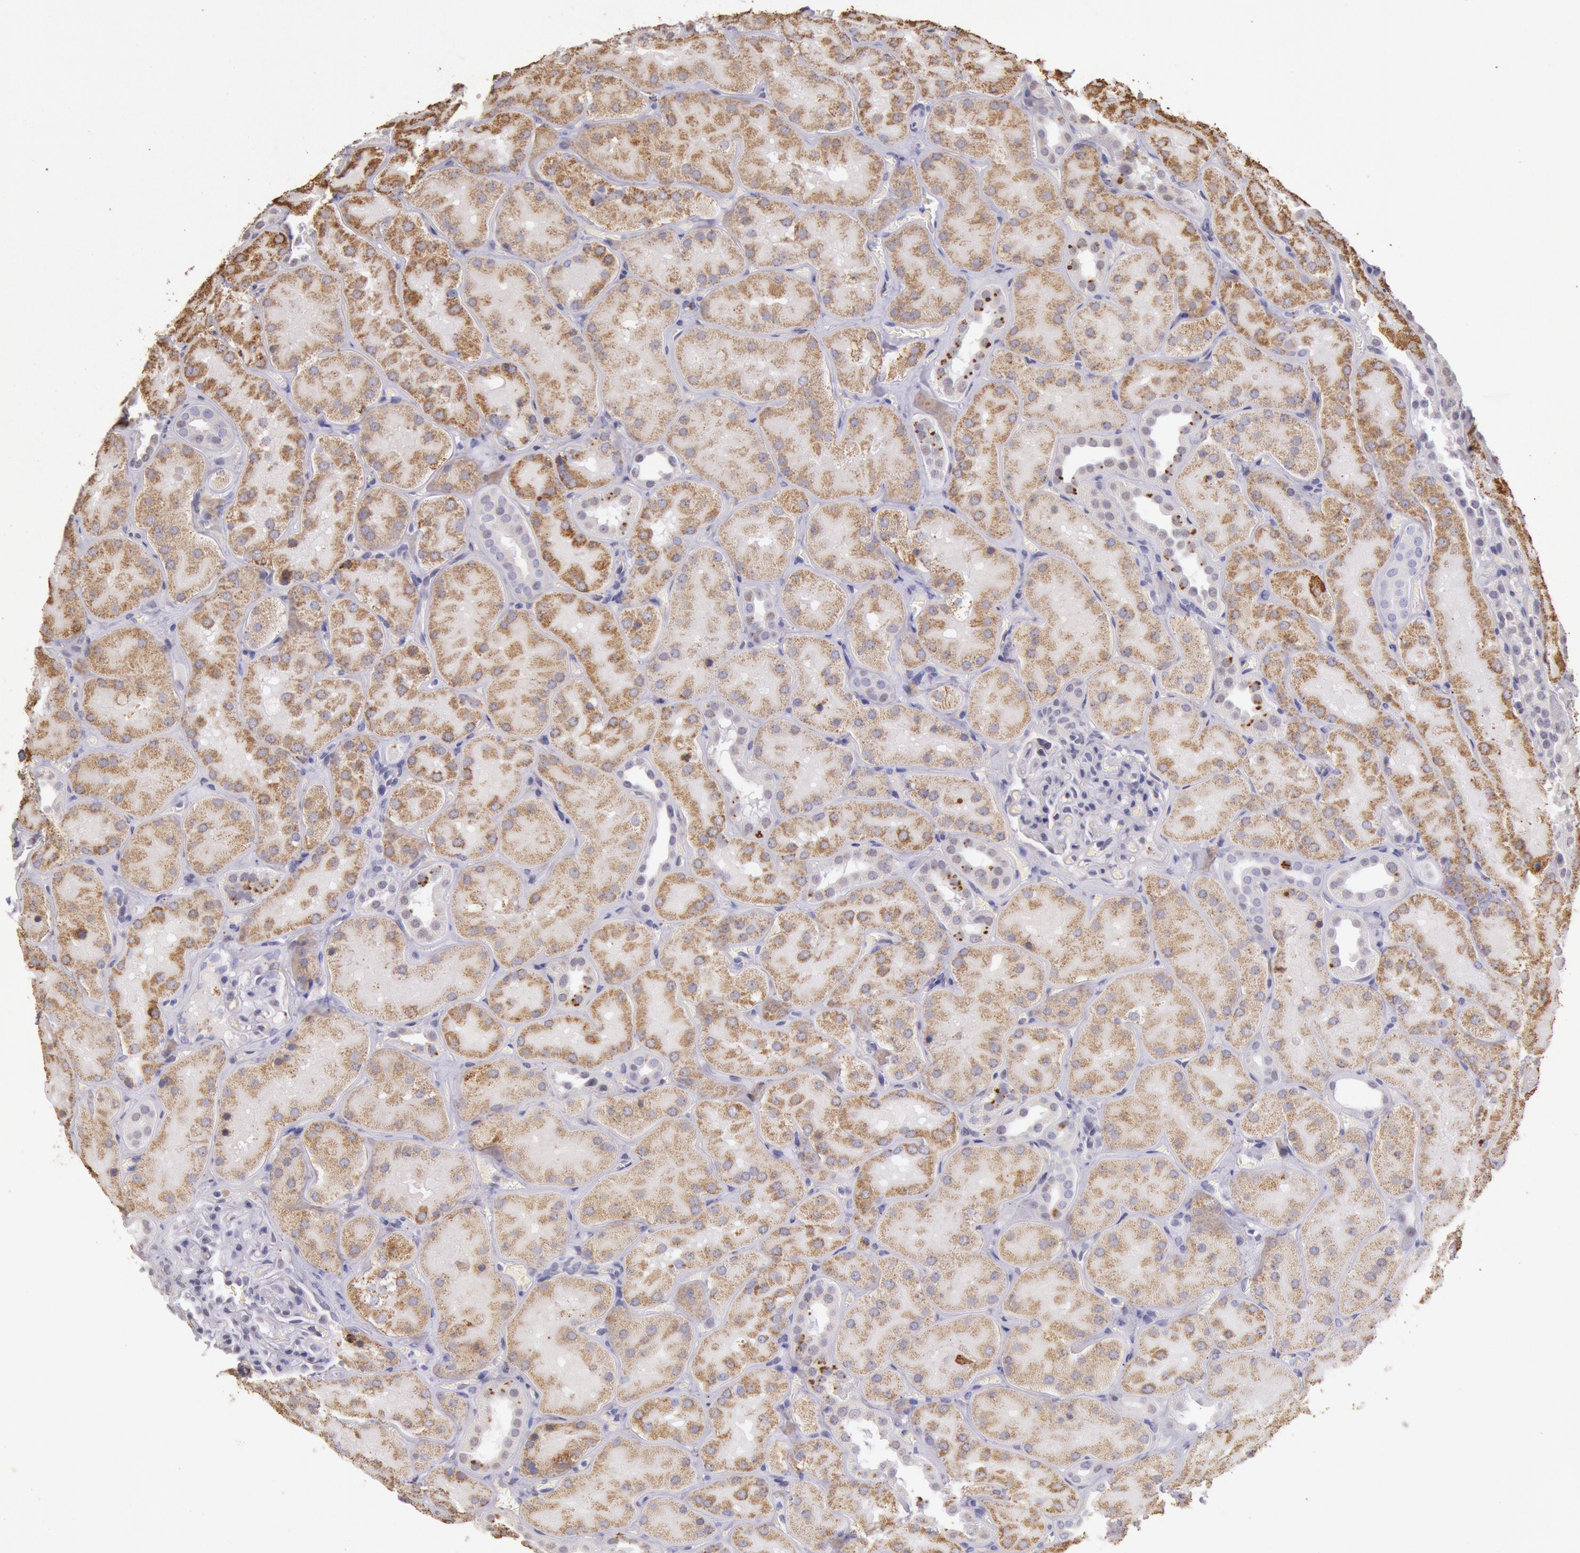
{"staining": {"intensity": "weak", "quantity": "<25%", "location": "cytoplasmic/membranous"}, "tissue": "kidney", "cell_type": "Cells in glomeruli", "image_type": "normal", "snomed": [{"axis": "morphology", "description": "Normal tissue, NOS"}, {"axis": "topography", "description": "Kidney"}], "caption": "There is no significant staining in cells in glomeruli of kidney. (Brightfield microscopy of DAB immunohistochemistry at high magnification).", "gene": "FRMD6", "patient": {"sex": "male", "age": 28}}